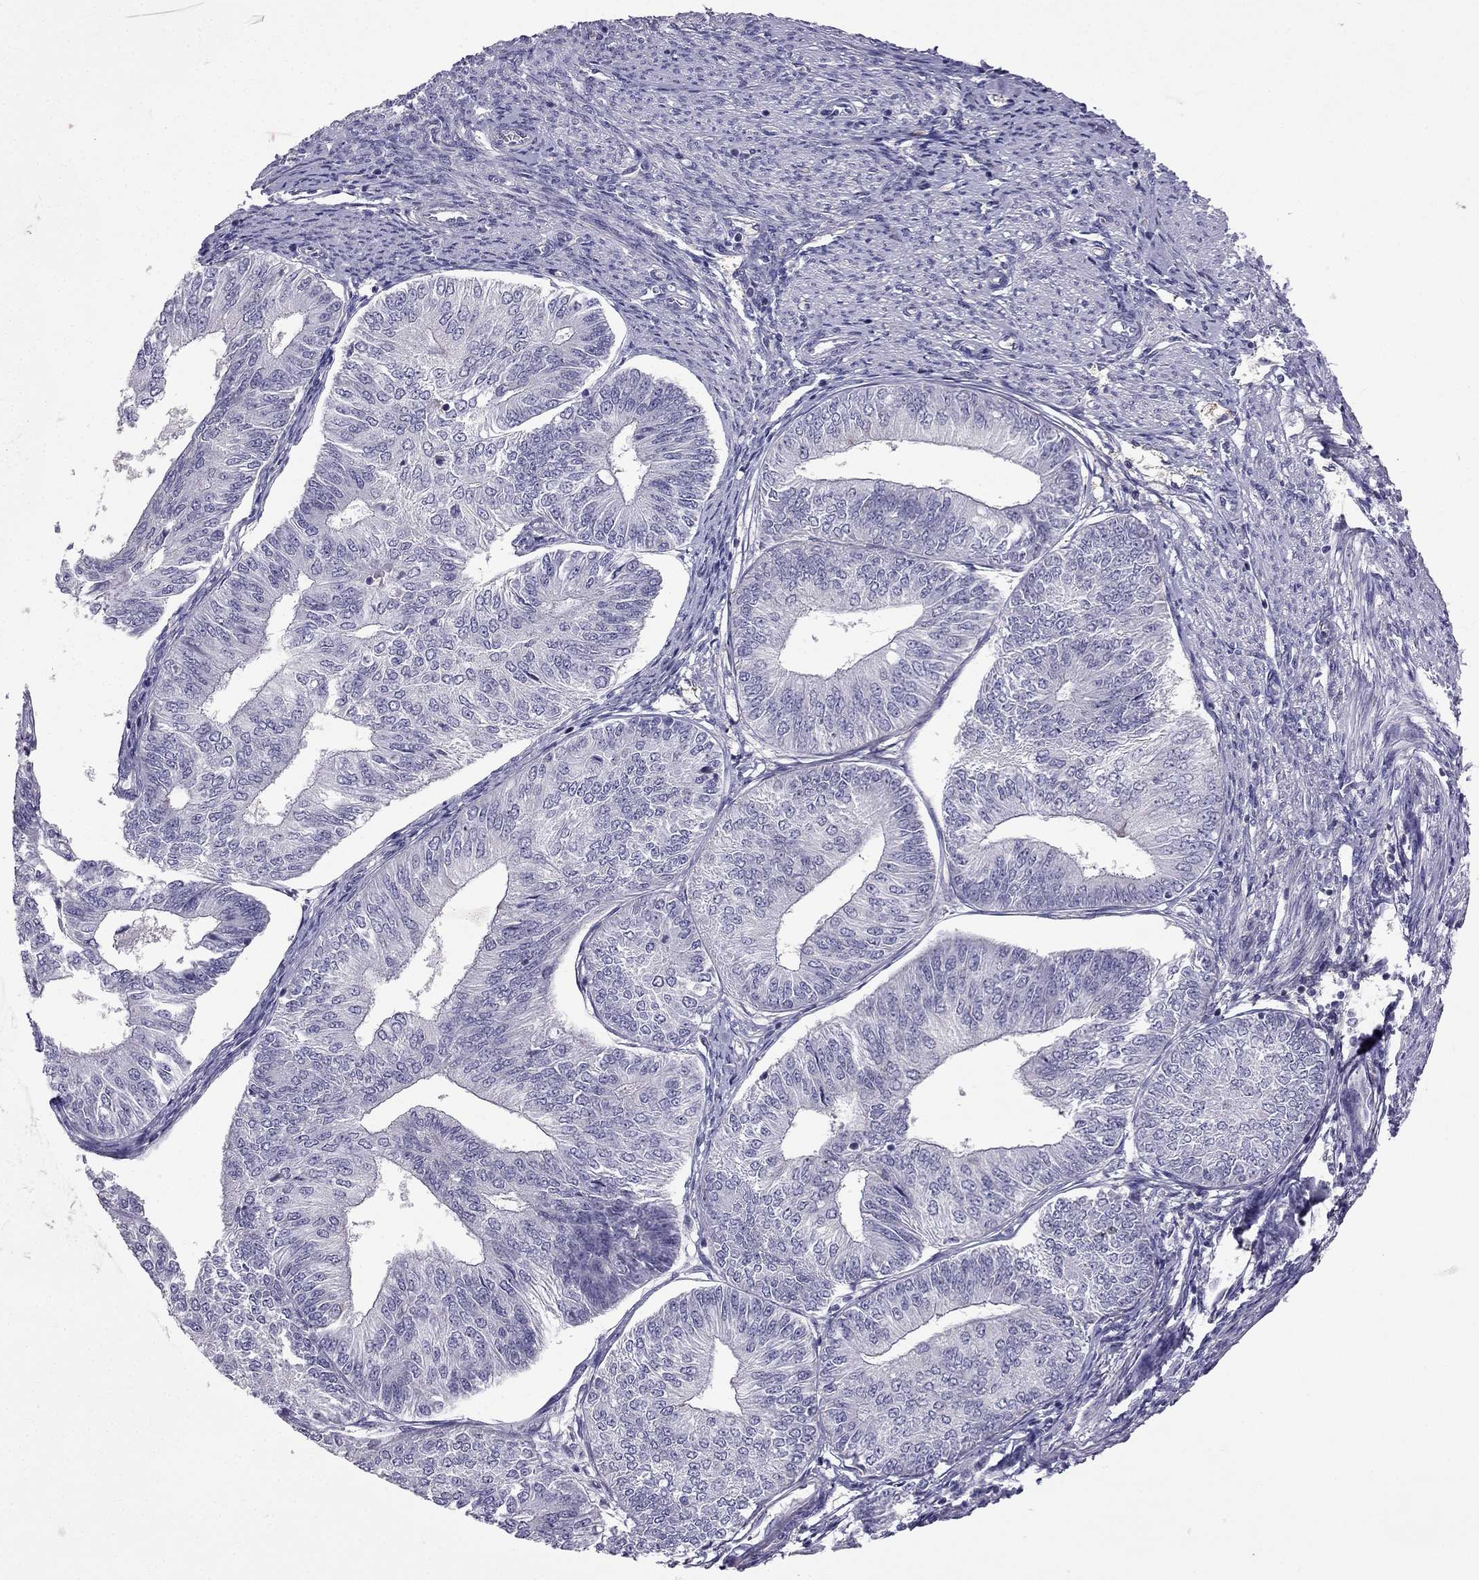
{"staining": {"intensity": "negative", "quantity": "none", "location": "none"}, "tissue": "endometrial cancer", "cell_type": "Tumor cells", "image_type": "cancer", "snomed": [{"axis": "morphology", "description": "Adenocarcinoma, NOS"}, {"axis": "topography", "description": "Endometrium"}], "caption": "DAB immunohistochemical staining of human endometrial cancer shows no significant expression in tumor cells.", "gene": "SYT5", "patient": {"sex": "female", "age": 58}}